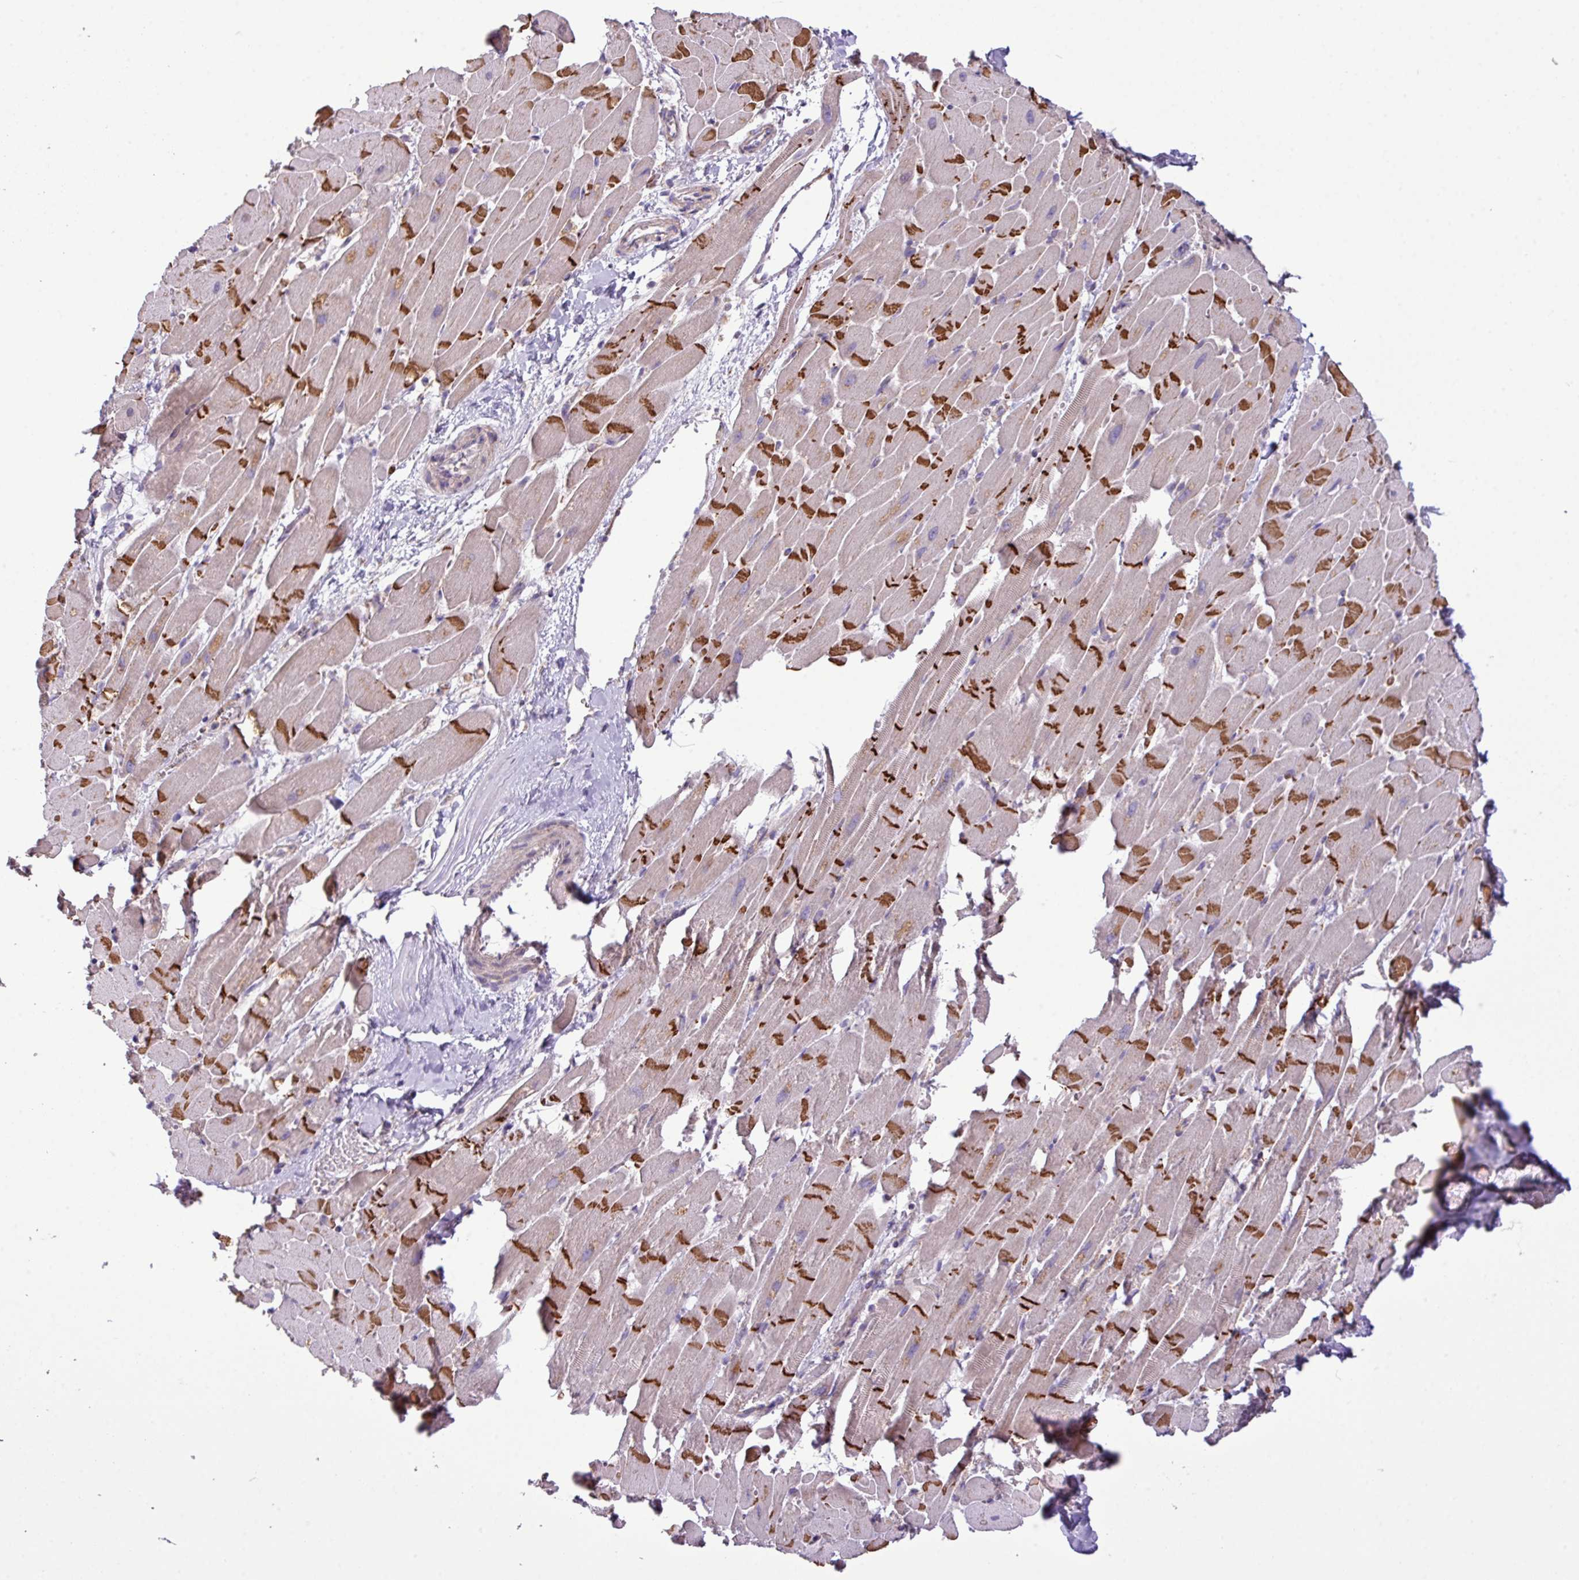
{"staining": {"intensity": "strong", "quantity": ">75%", "location": "cytoplasmic/membranous"}, "tissue": "heart muscle", "cell_type": "Cardiomyocytes", "image_type": "normal", "snomed": [{"axis": "morphology", "description": "Normal tissue, NOS"}, {"axis": "topography", "description": "Heart"}], "caption": "The immunohistochemical stain highlights strong cytoplasmic/membranous expression in cardiomyocytes of benign heart muscle.", "gene": "XIAP", "patient": {"sex": "male", "age": 37}}